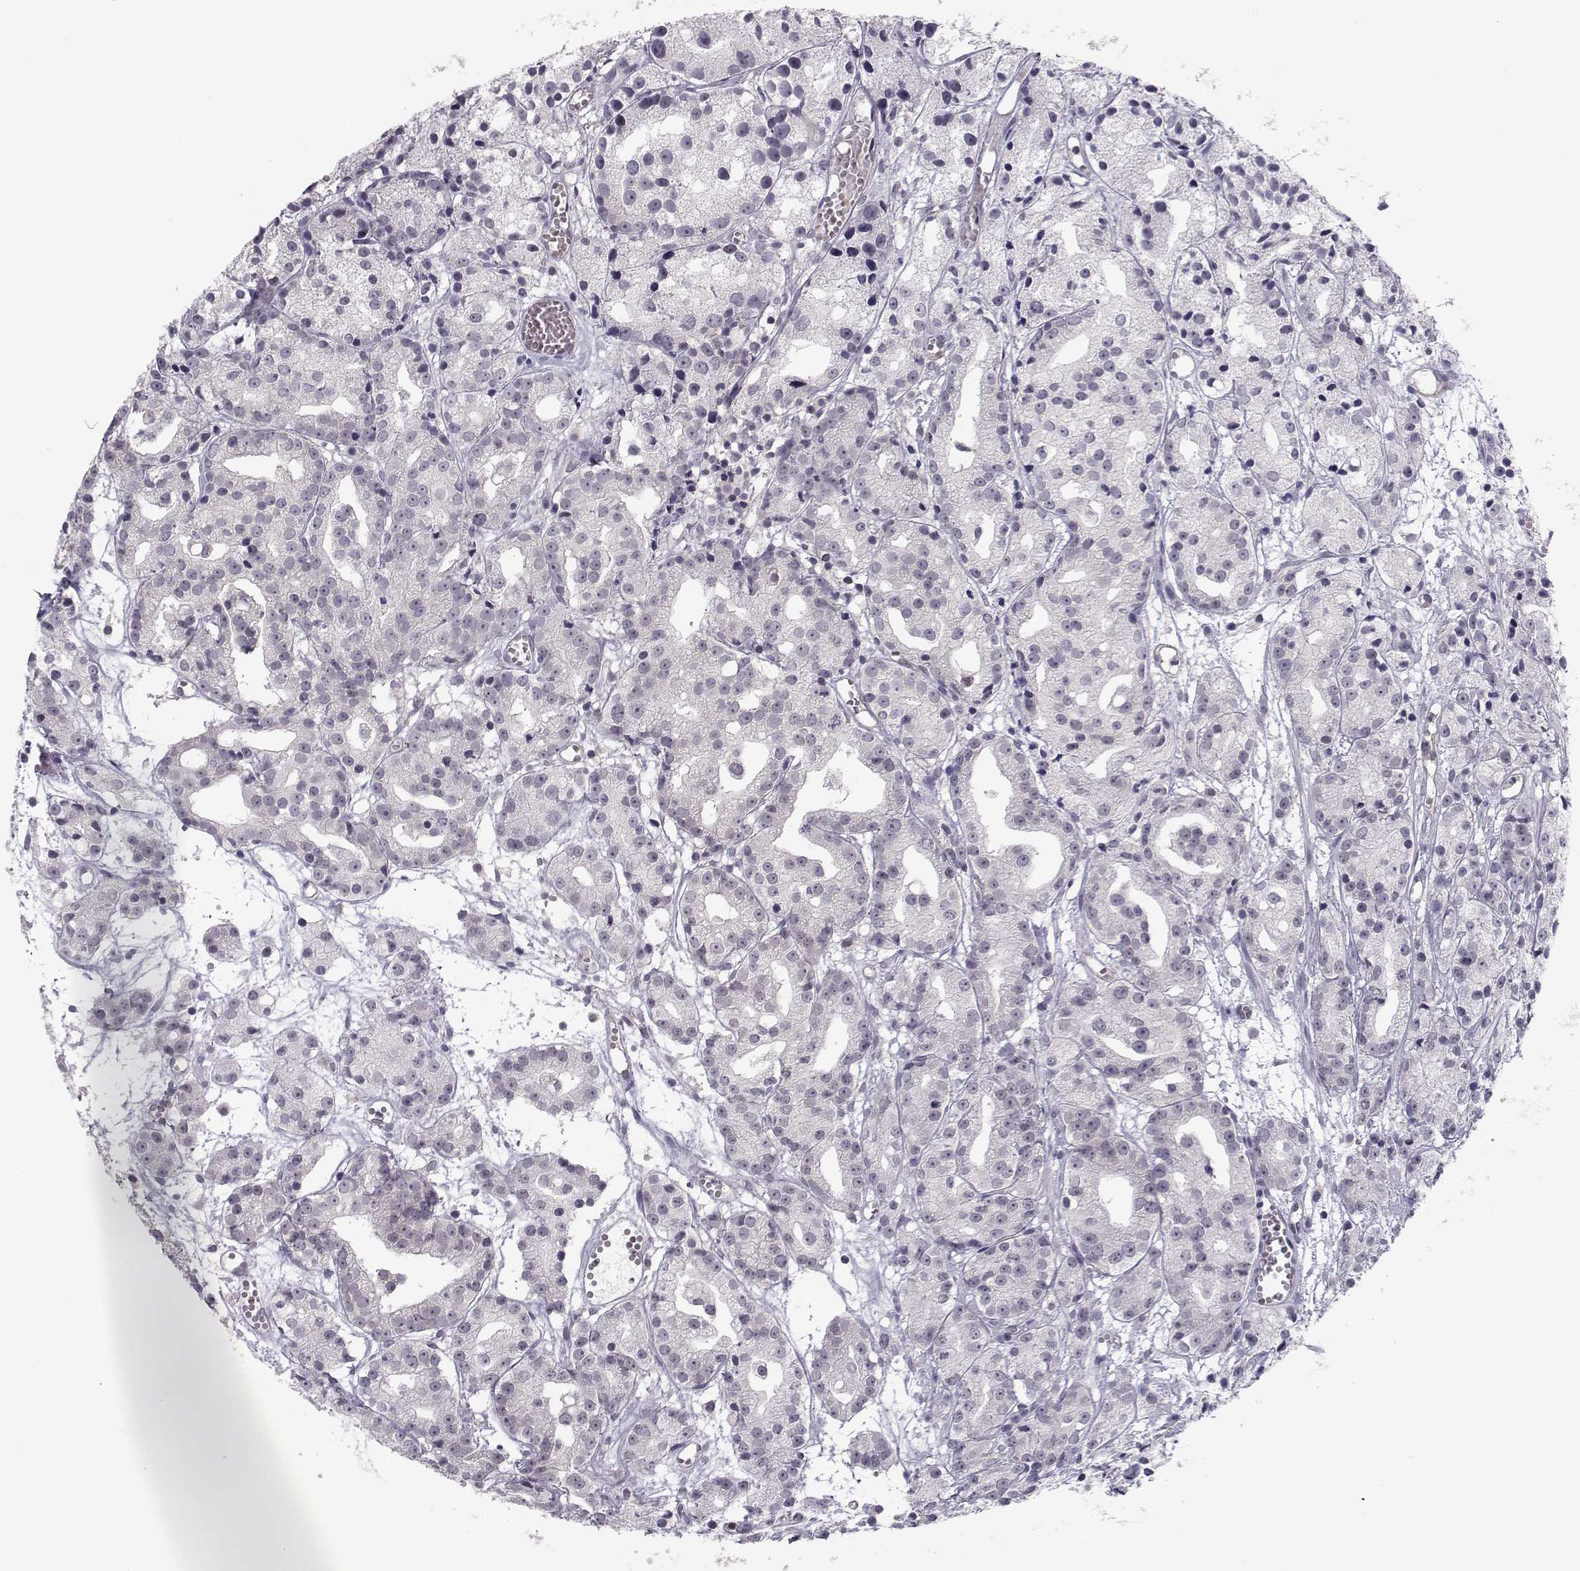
{"staining": {"intensity": "negative", "quantity": "none", "location": "none"}, "tissue": "prostate cancer", "cell_type": "Tumor cells", "image_type": "cancer", "snomed": [{"axis": "morphology", "description": "Adenocarcinoma, Medium grade"}, {"axis": "topography", "description": "Prostate"}], "caption": "High power microscopy micrograph of an immunohistochemistry micrograph of prostate adenocarcinoma (medium-grade), revealing no significant positivity in tumor cells.", "gene": "KIF13B", "patient": {"sex": "male", "age": 74}}